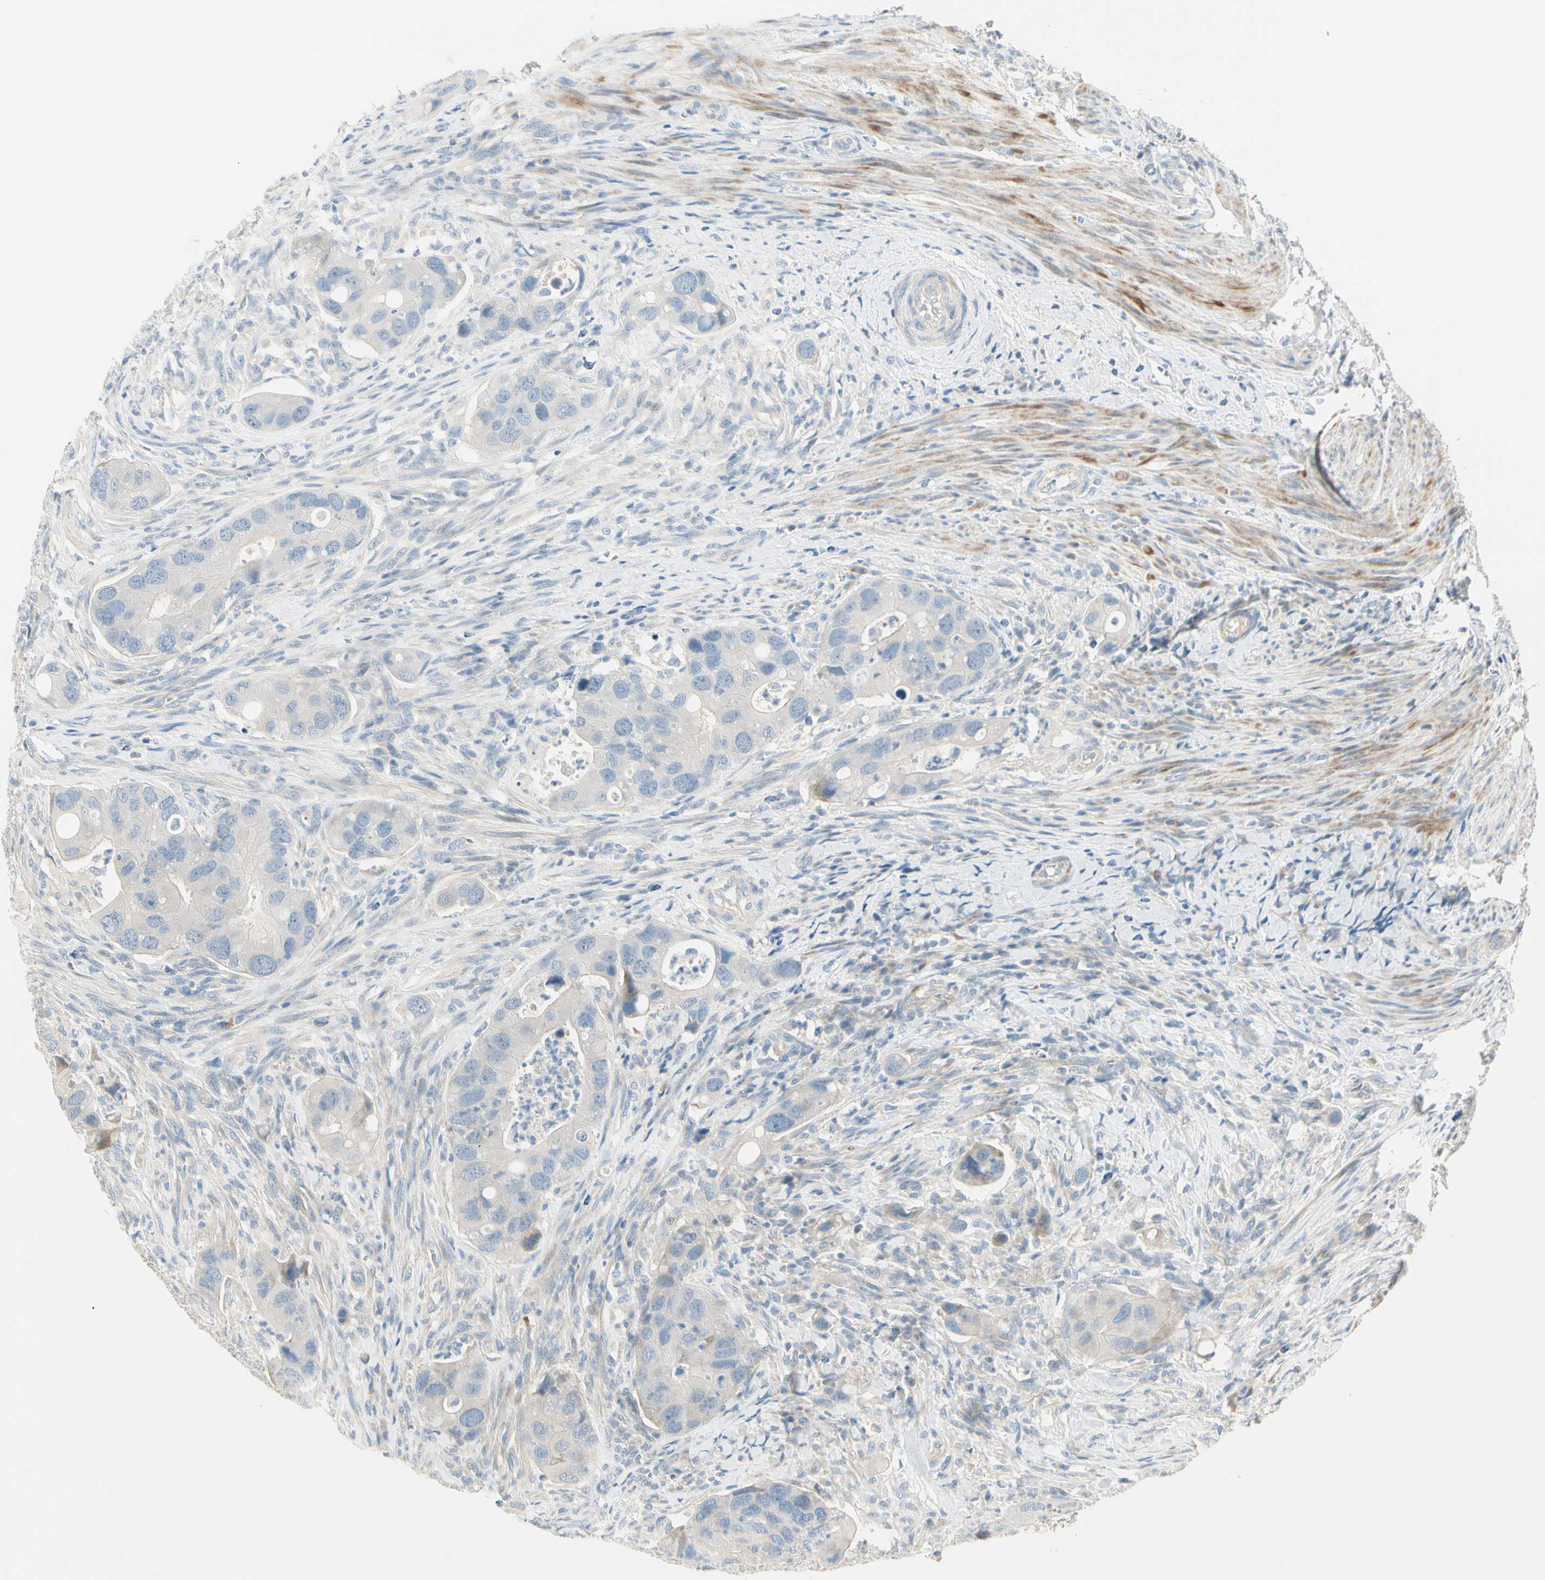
{"staining": {"intensity": "negative", "quantity": "none", "location": "none"}, "tissue": "colorectal cancer", "cell_type": "Tumor cells", "image_type": "cancer", "snomed": [{"axis": "morphology", "description": "Adenocarcinoma, NOS"}, {"axis": "topography", "description": "Rectum"}], "caption": "Image shows no protein positivity in tumor cells of colorectal cancer tissue.", "gene": "ADGRA3", "patient": {"sex": "female", "age": 57}}